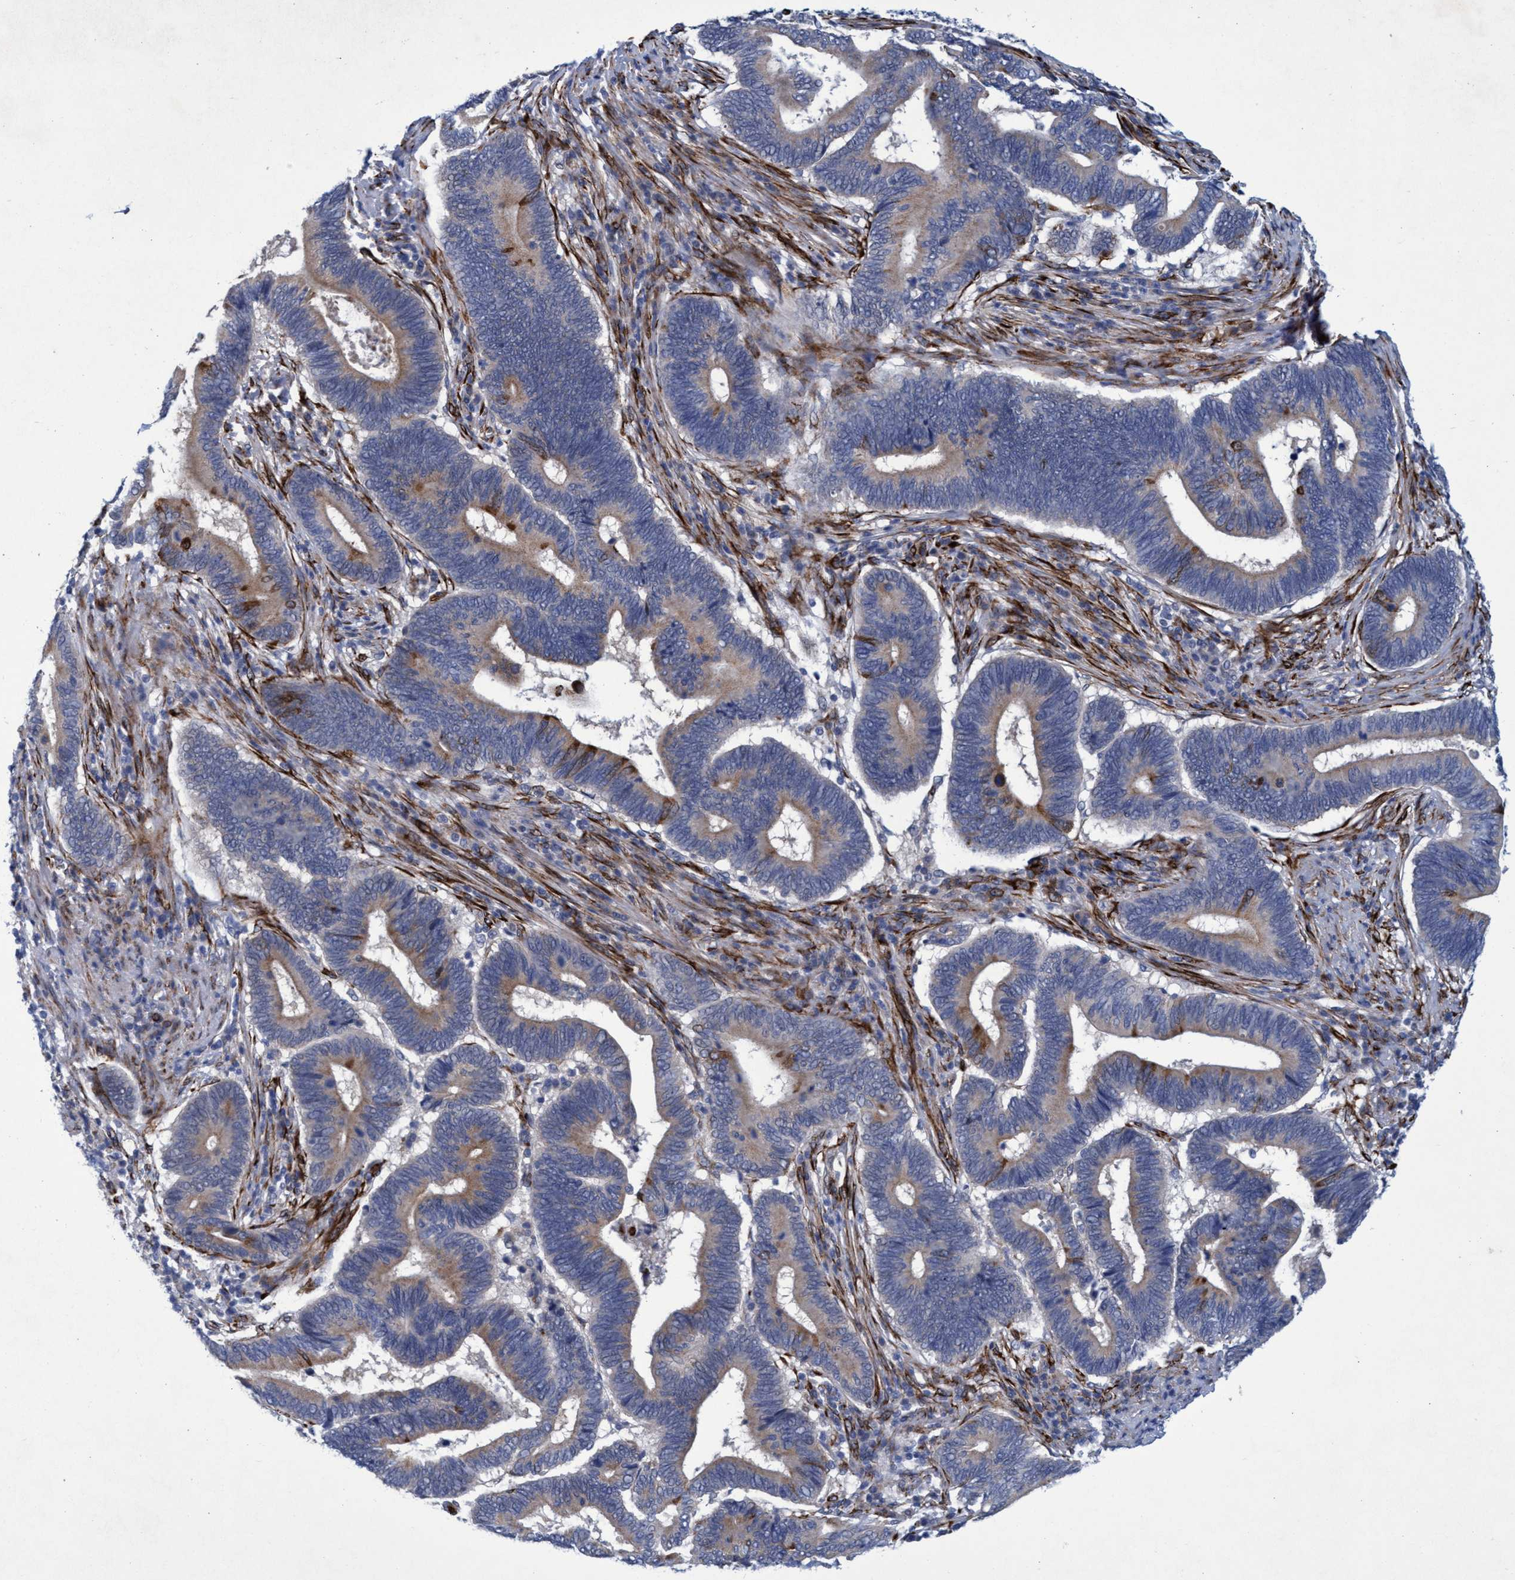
{"staining": {"intensity": "strong", "quantity": "<25%", "location": "cytoplasmic/membranous"}, "tissue": "pancreatic cancer", "cell_type": "Tumor cells", "image_type": "cancer", "snomed": [{"axis": "morphology", "description": "Adenocarcinoma, NOS"}, {"axis": "topography", "description": "Pancreas"}], "caption": "Strong cytoplasmic/membranous positivity is appreciated in about <25% of tumor cells in adenocarcinoma (pancreatic).", "gene": "SLC43A2", "patient": {"sex": "female", "age": 70}}